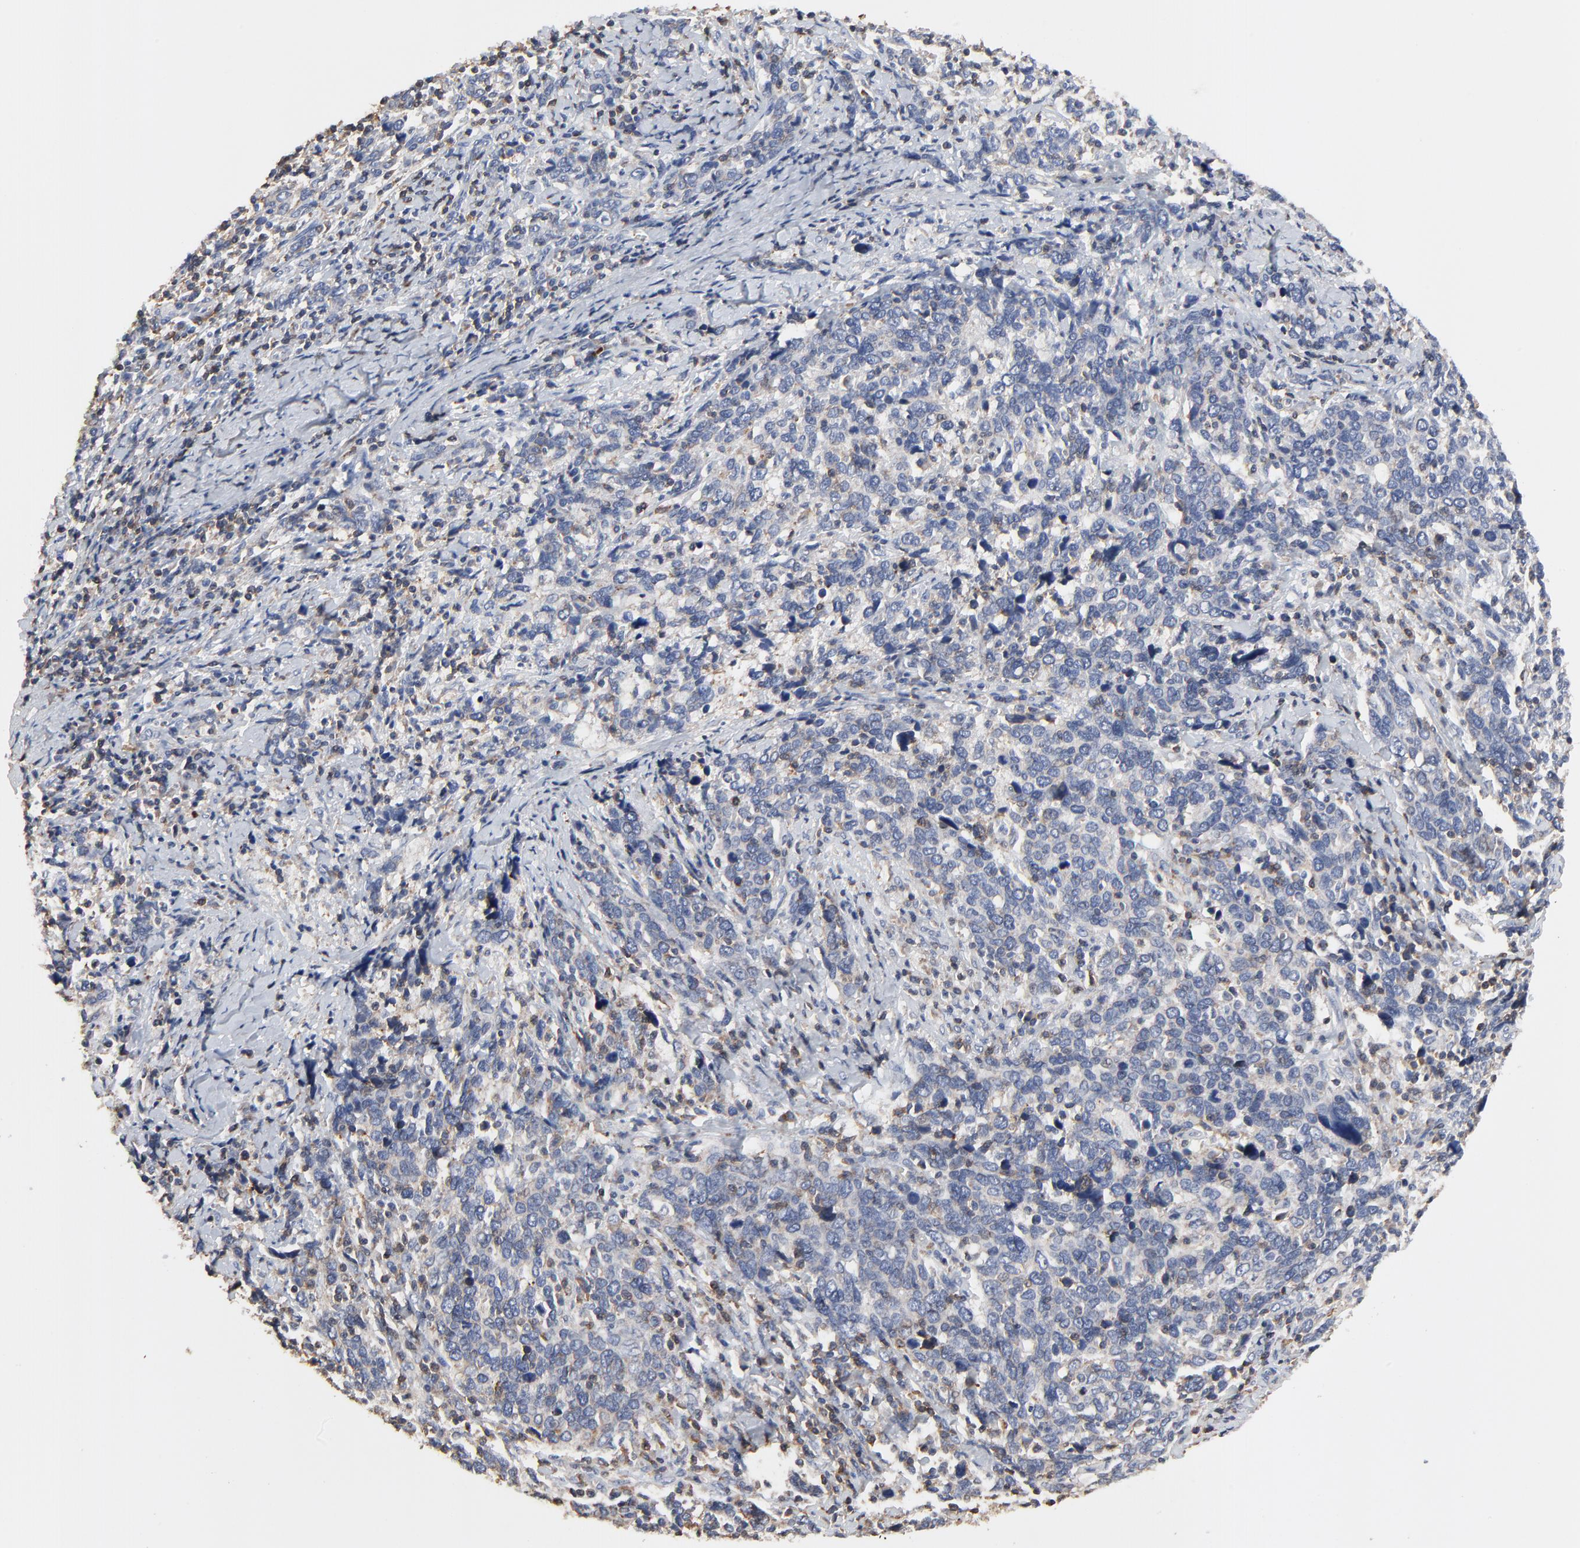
{"staining": {"intensity": "negative", "quantity": "none", "location": "none"}, "tissue": "cervical cancer", "cell_type": "Tumor cells", "image_type": "cancer", "snomed": [{"axis": "morphology", "description": "Squamous cell carcinoma, NOS"}, {"axis": "topography", "description": "Cervix"}], "caption": "The micrograph displays no staining of tumor cells in cervical squamous cell carcinoma.", "gene": "SKAP1", "patient": {"sex": "female", "age": 41}}